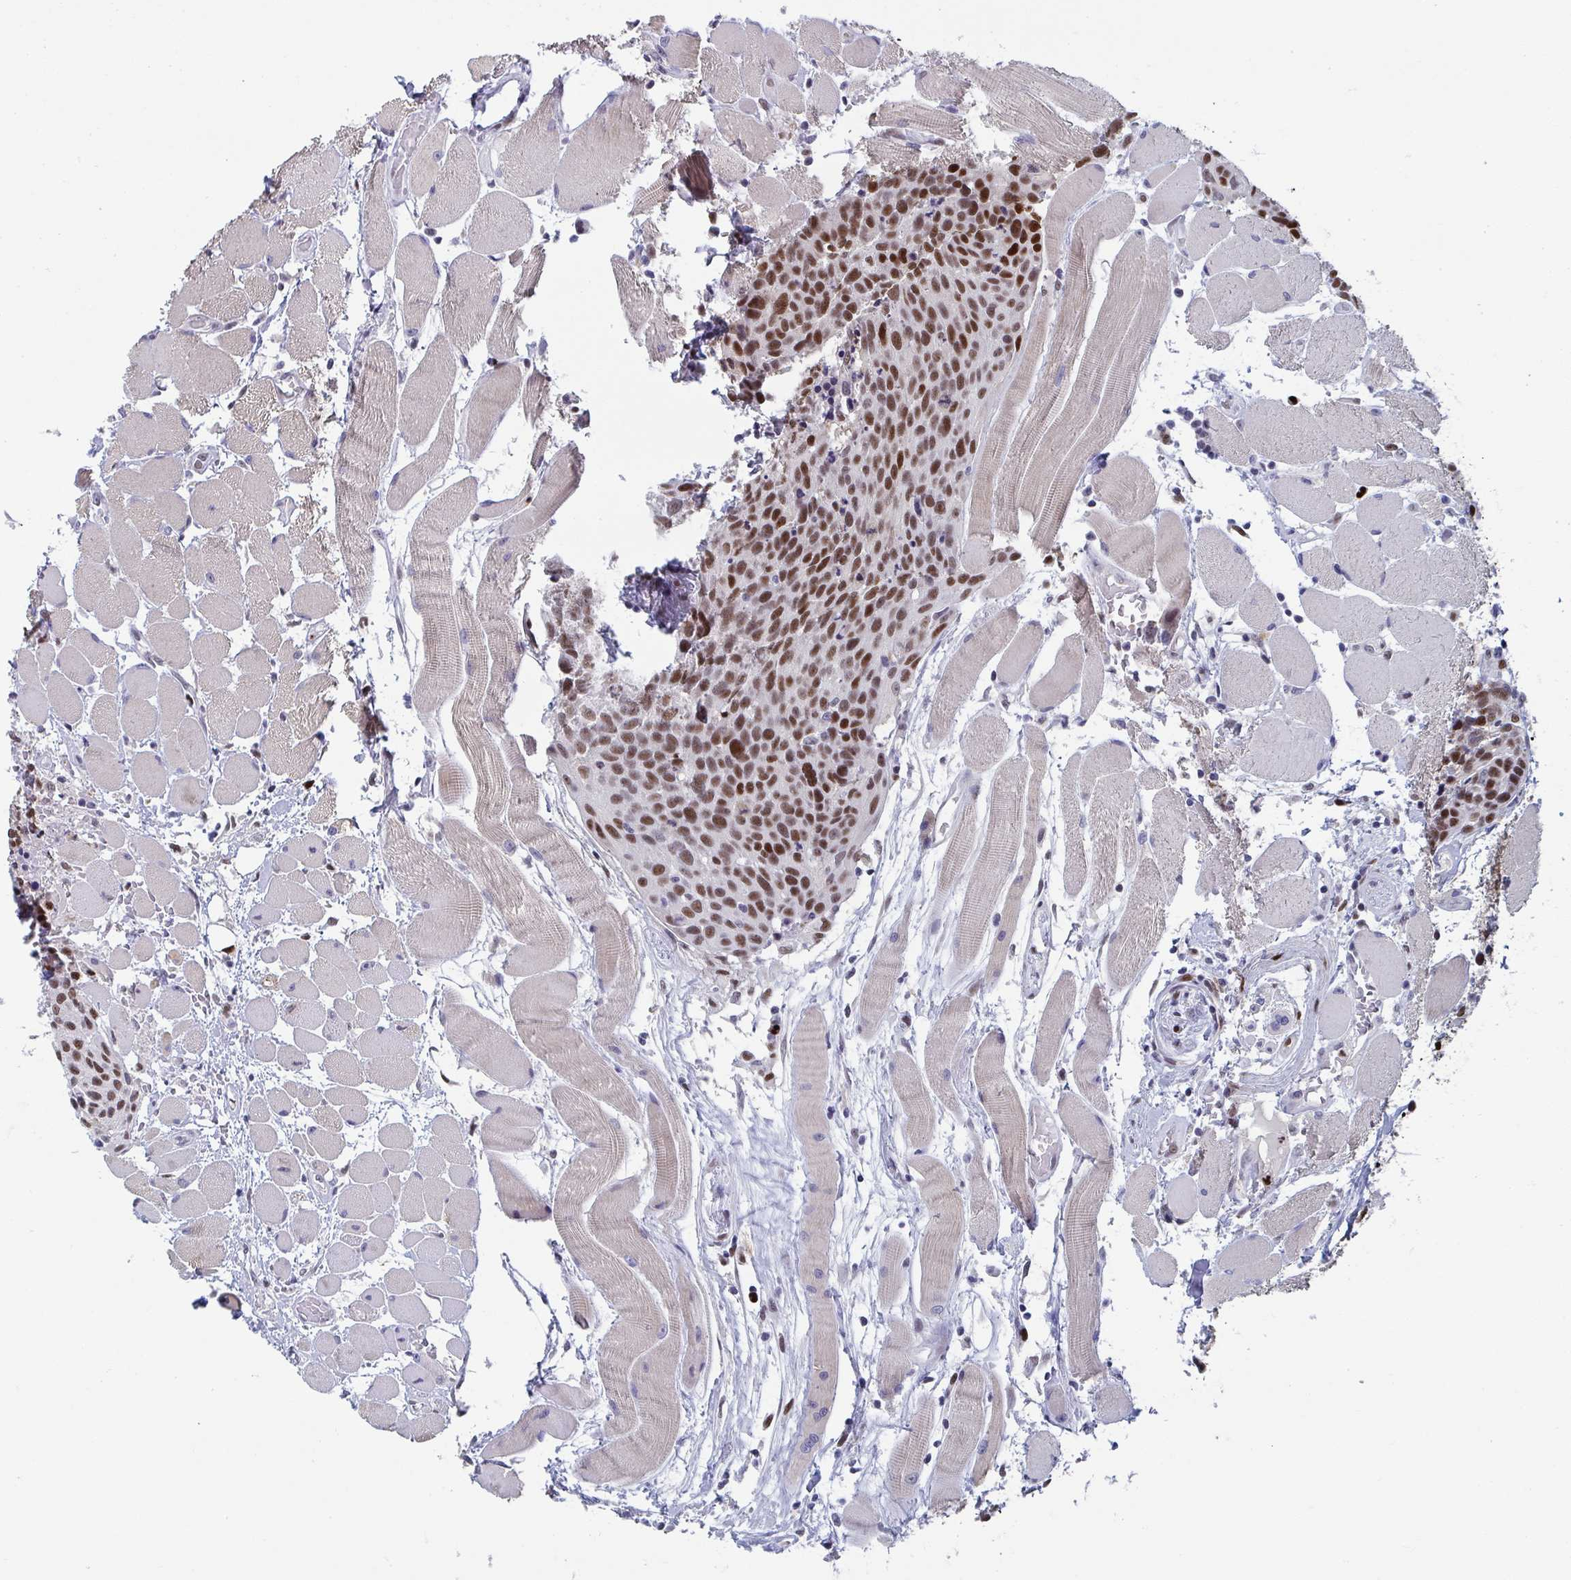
{"staining": {"intensity": "moderate", "quantity": ">75%", "location": "nuclear"}, "tissue": "head and neck cancer", "cell_type": "Tumor cells", "image_type": "cancer", "snomed": [{"axis": "morphology", "description": "Squamous cell carcinoma, NOS"}, {"axis": "topography", "description": "Oral tissue"}, {"axis": "topography", "description": "Head-Neck"}], "caption": "Tumor cells show medium levels of moderate nuclear positivity in about >75% of cells in human squamous cell carcinoma (head and neck).", "gene": "JDP2", "patient": {"sex": "male", "age": 64}}